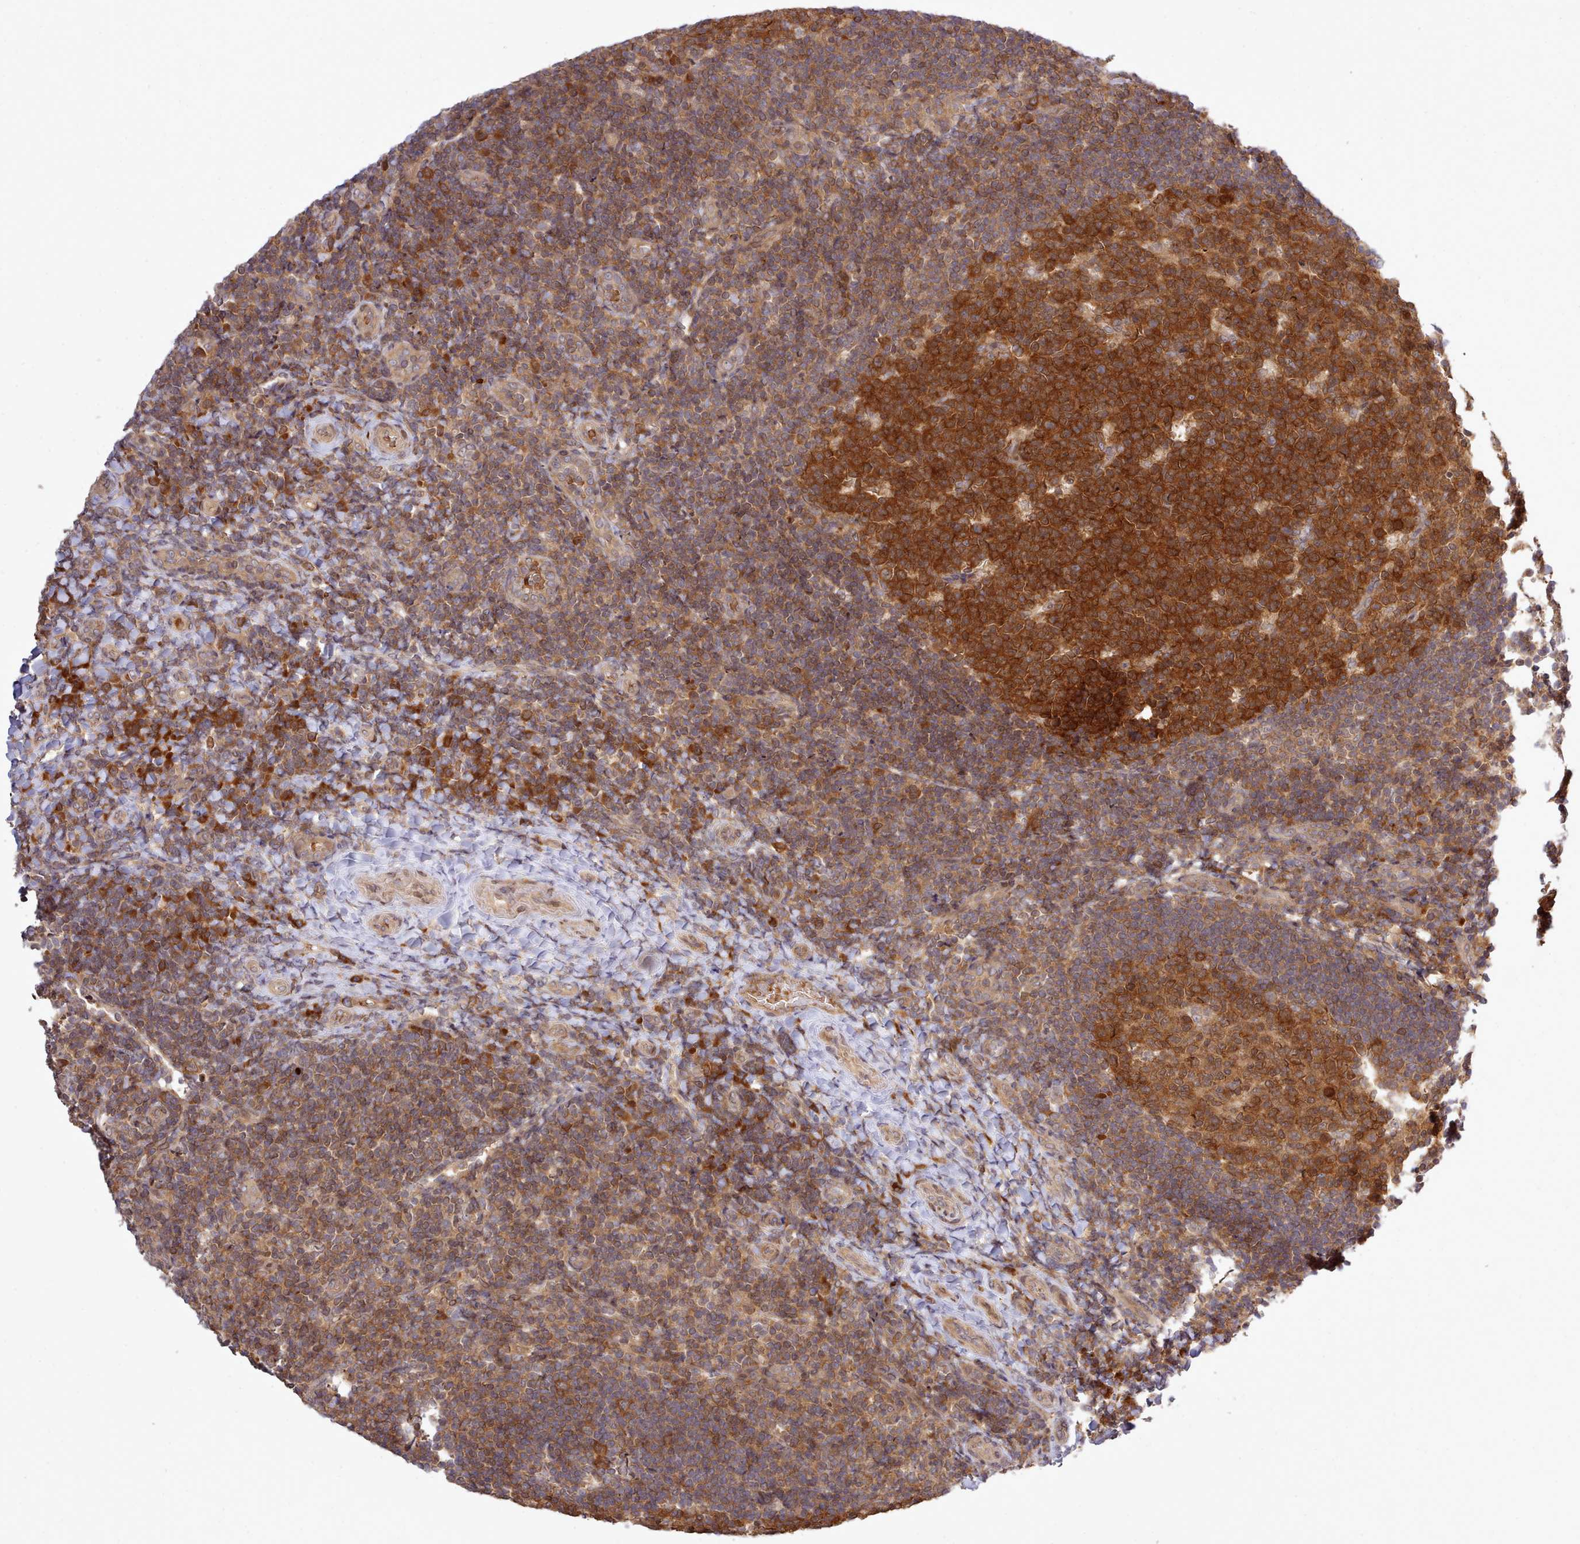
{"staining": {"intensity": "strong", "quantity": ">75%", "location": "cytoplasmic/membranous"}, "tissue": "tonsil", "cell_type": "Germinal center cells", "image_type": "normal", "snomed": [{"axis": "morphology", "description": "Normal tissue, NOS"}, {"axis": "topography", "description": "Tonsil"}], "caption": "This histopathology image reveals unremarkable tonsil stained with IHC to label a protein in brown. The cytoplasmic/membranous of germinal center cells show strong positivity for the protein. Nuclei are counter-stained blue.", "gene": "UBE2G1", "patient": {"sex": "female", "age": 10}}